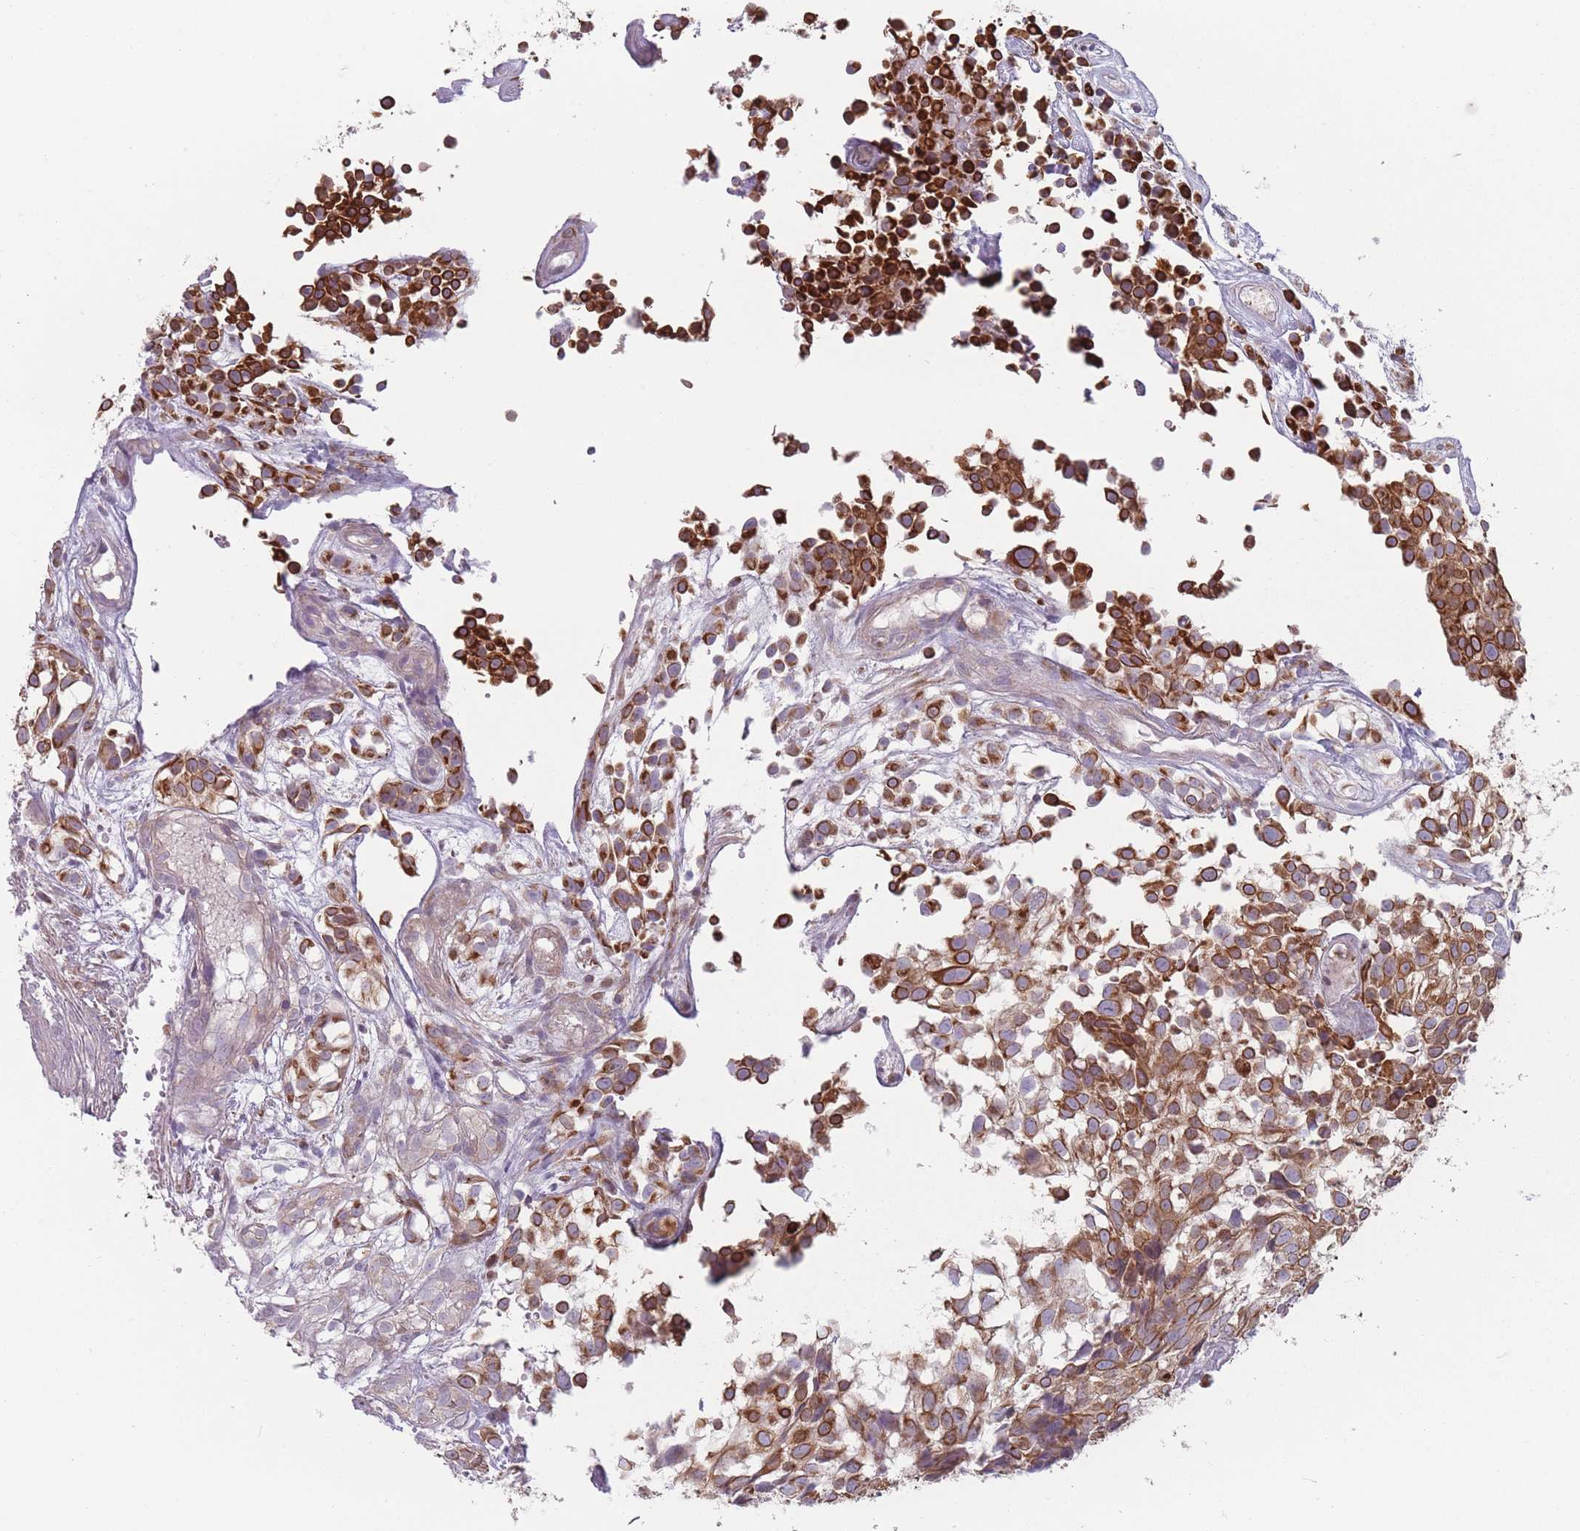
{"staining": {"intensity": "strong", "quantity": "25%-75%", "location": "cytoplasmic/membranous"}, "tissue": "urothelial cancer", "cell_type": "Tumor cells", "image_type": "cancer", "snomed": [{"axis": "morphology", "description": "Urothelial carcinoma, High grade"}, {"axis": "topography", "description": "Urinary bladder"}], "caption": "Approximately 25%-75% of tumor cells in human urothelial cancer display strong cytoplasmic/membranous protein positivity as visualized by brown immunohistochemical staining.", "gene": "HSBP1L1", "patient": {"sex": "male", "age": 56}}